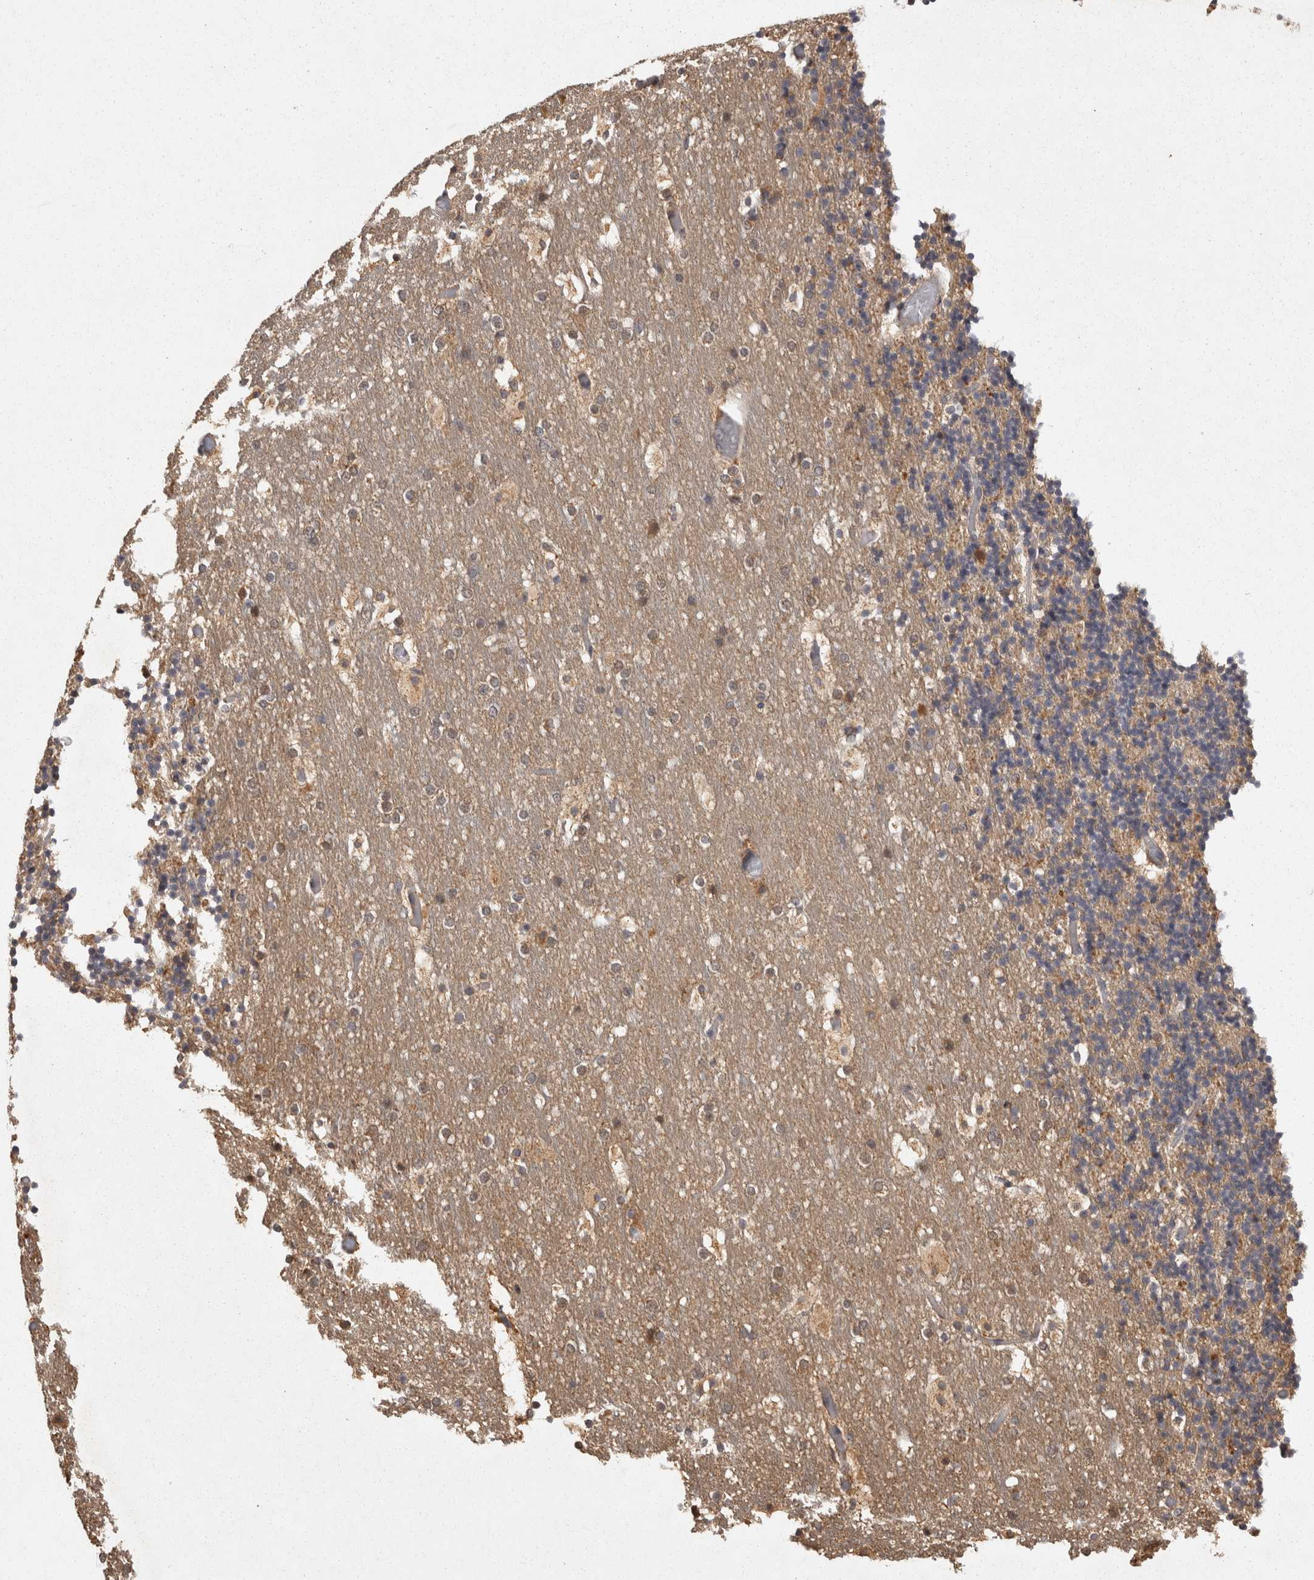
{"staining": {"intensity": "weak", "quantity": "25%-75%", "location": "cytoplasmic/membranous"}, "tissue": "cerebellum", "cell_type": "Cells in granular layer", "image_type": "normal", "snomed": [{"axis": "morphology", "description": "Normal tissue, NOS"}, {"axis": "topography", "description": "Cerebellum"}], "caption": "IHC (DAB (3,3'-diaminobenzidine)) staining of unremarkable cerebellum shows weak cytoplasmic/membranous protein positivity in about 25%-75% of cells in granular layer. Nuclei are stained in blue.", "gene": "ACAT2", "patient": {"sex": "male", "age": 57}}